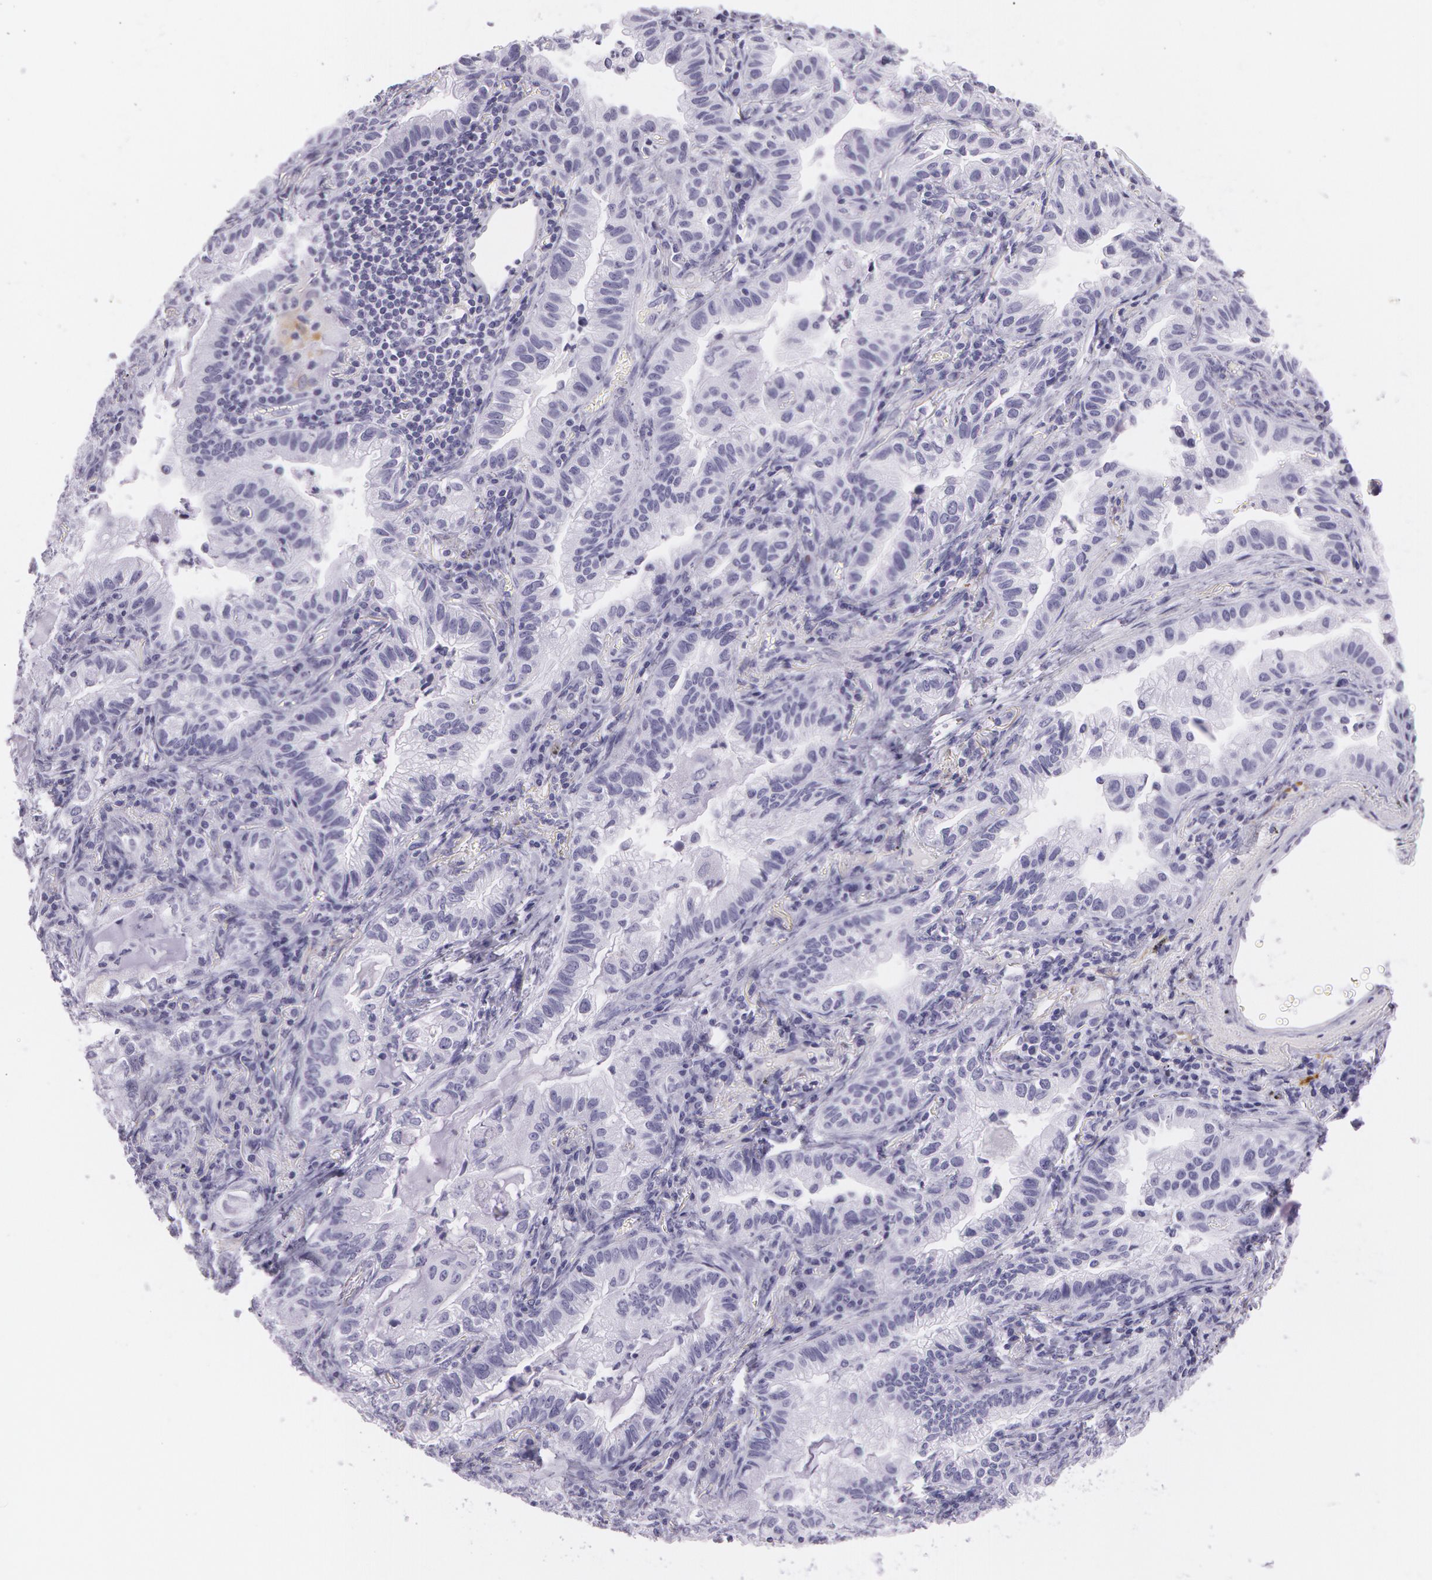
{"staining": {"intensity": "negative", "quantity": "none", "location": "none"}, "tissue": "lung cancer", "cell_type": "Tumor cells", "image_type": "cancer", "snomed": [{"axis": "morphology", "description": "Adenocarcinoma, NOS"}, {"axis": "topography", "description": "Lung"}], "caption": "This is a image of immunohistochemistry staining of adenocarcinoma (lung), which shows no staining in tumor cells.", "gene": "SNCG", "patient": {"sex": "female", "age": 50}}